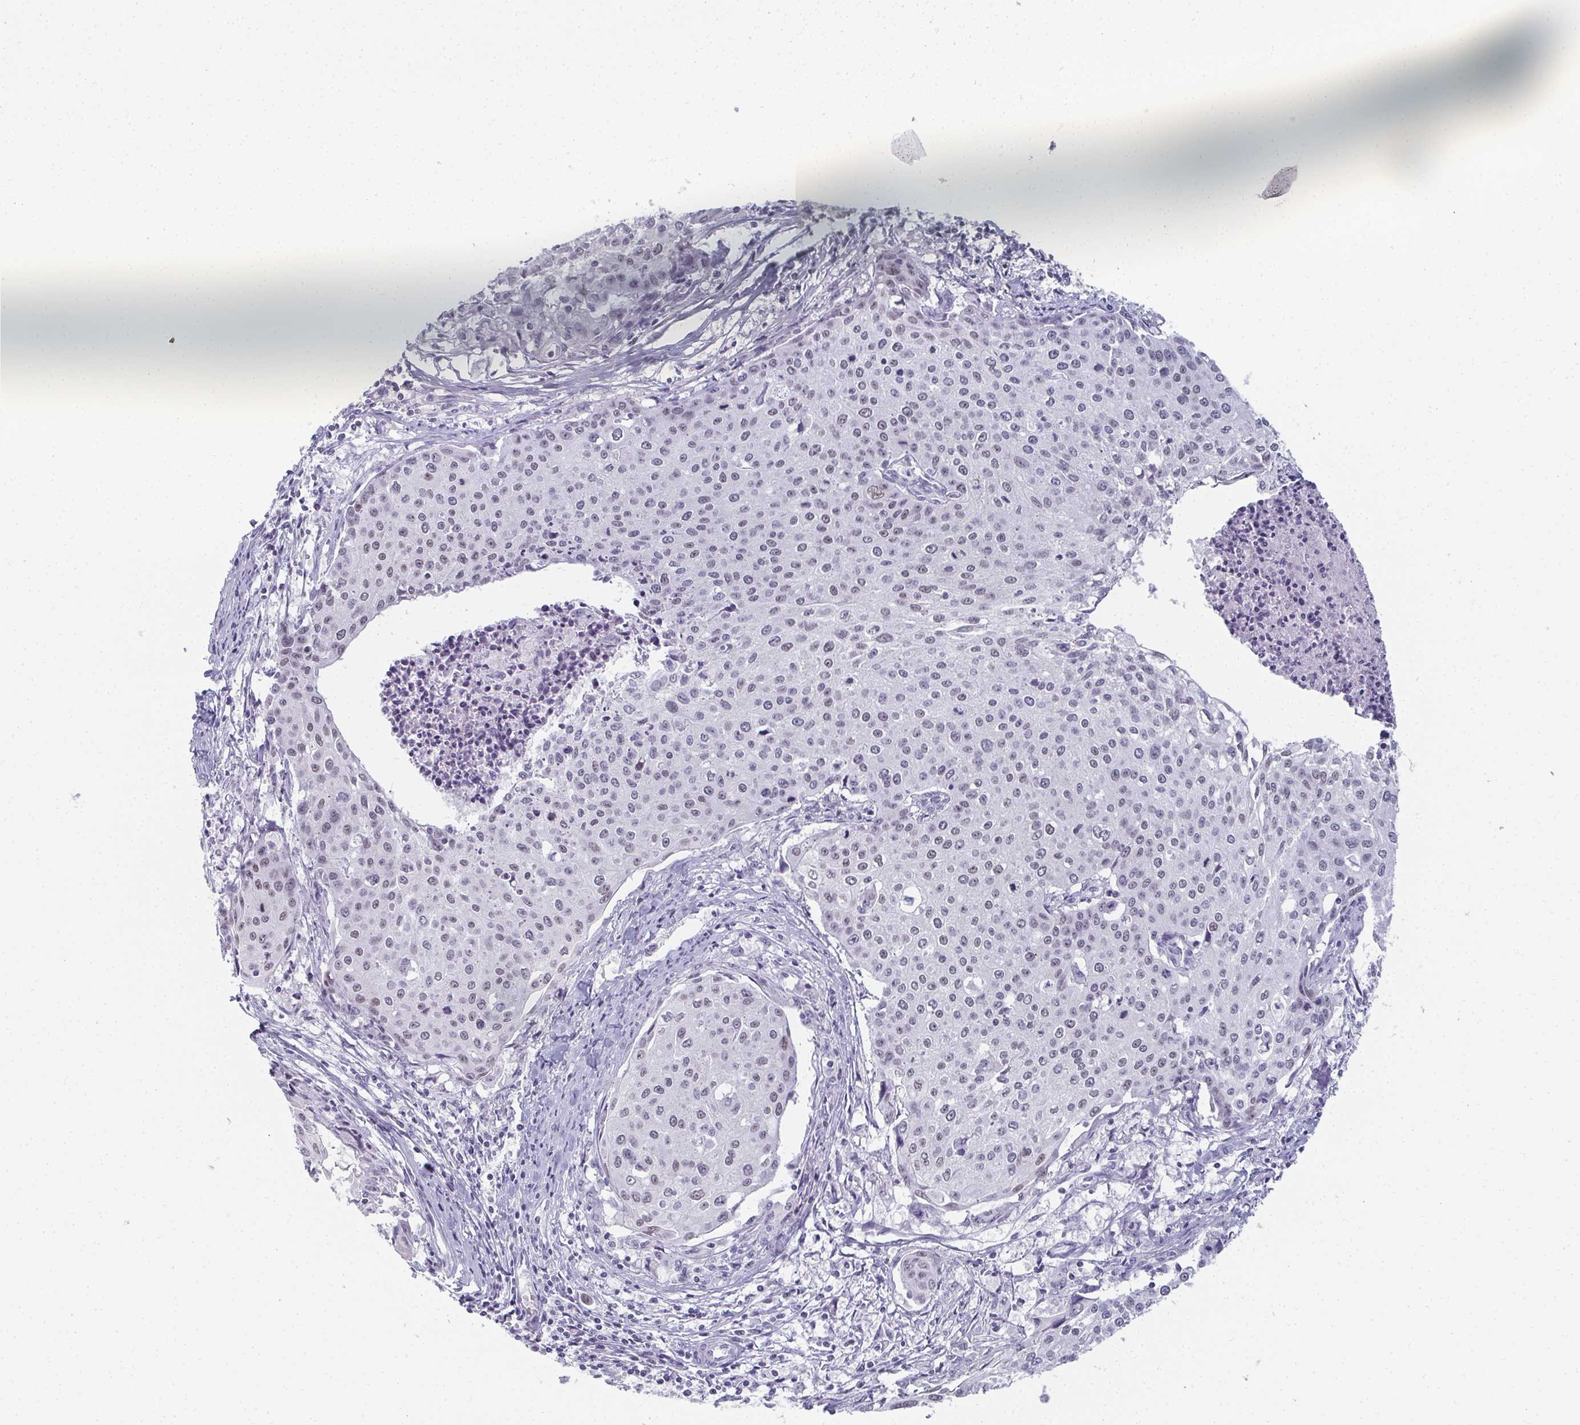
{"staining": {"intensity": "negative", "quantity": "none", "location": "none"}, "tissue": "cervical cancer", "cell_type": "Tumor cells", "image_type": "cancer", "snomed": [{"axis": "morphology", "description": "Squamous cell carcinoma, NOS"}, {"axis": "topography", "description": "Cervix"}], "caption": "Squamous cell carcinoma (cervical) was stained to show a protein in brown. There is no significant staining in tumor cells.", "gene": "PYCR3", "patient": {"sex": "female", "age": 38}}